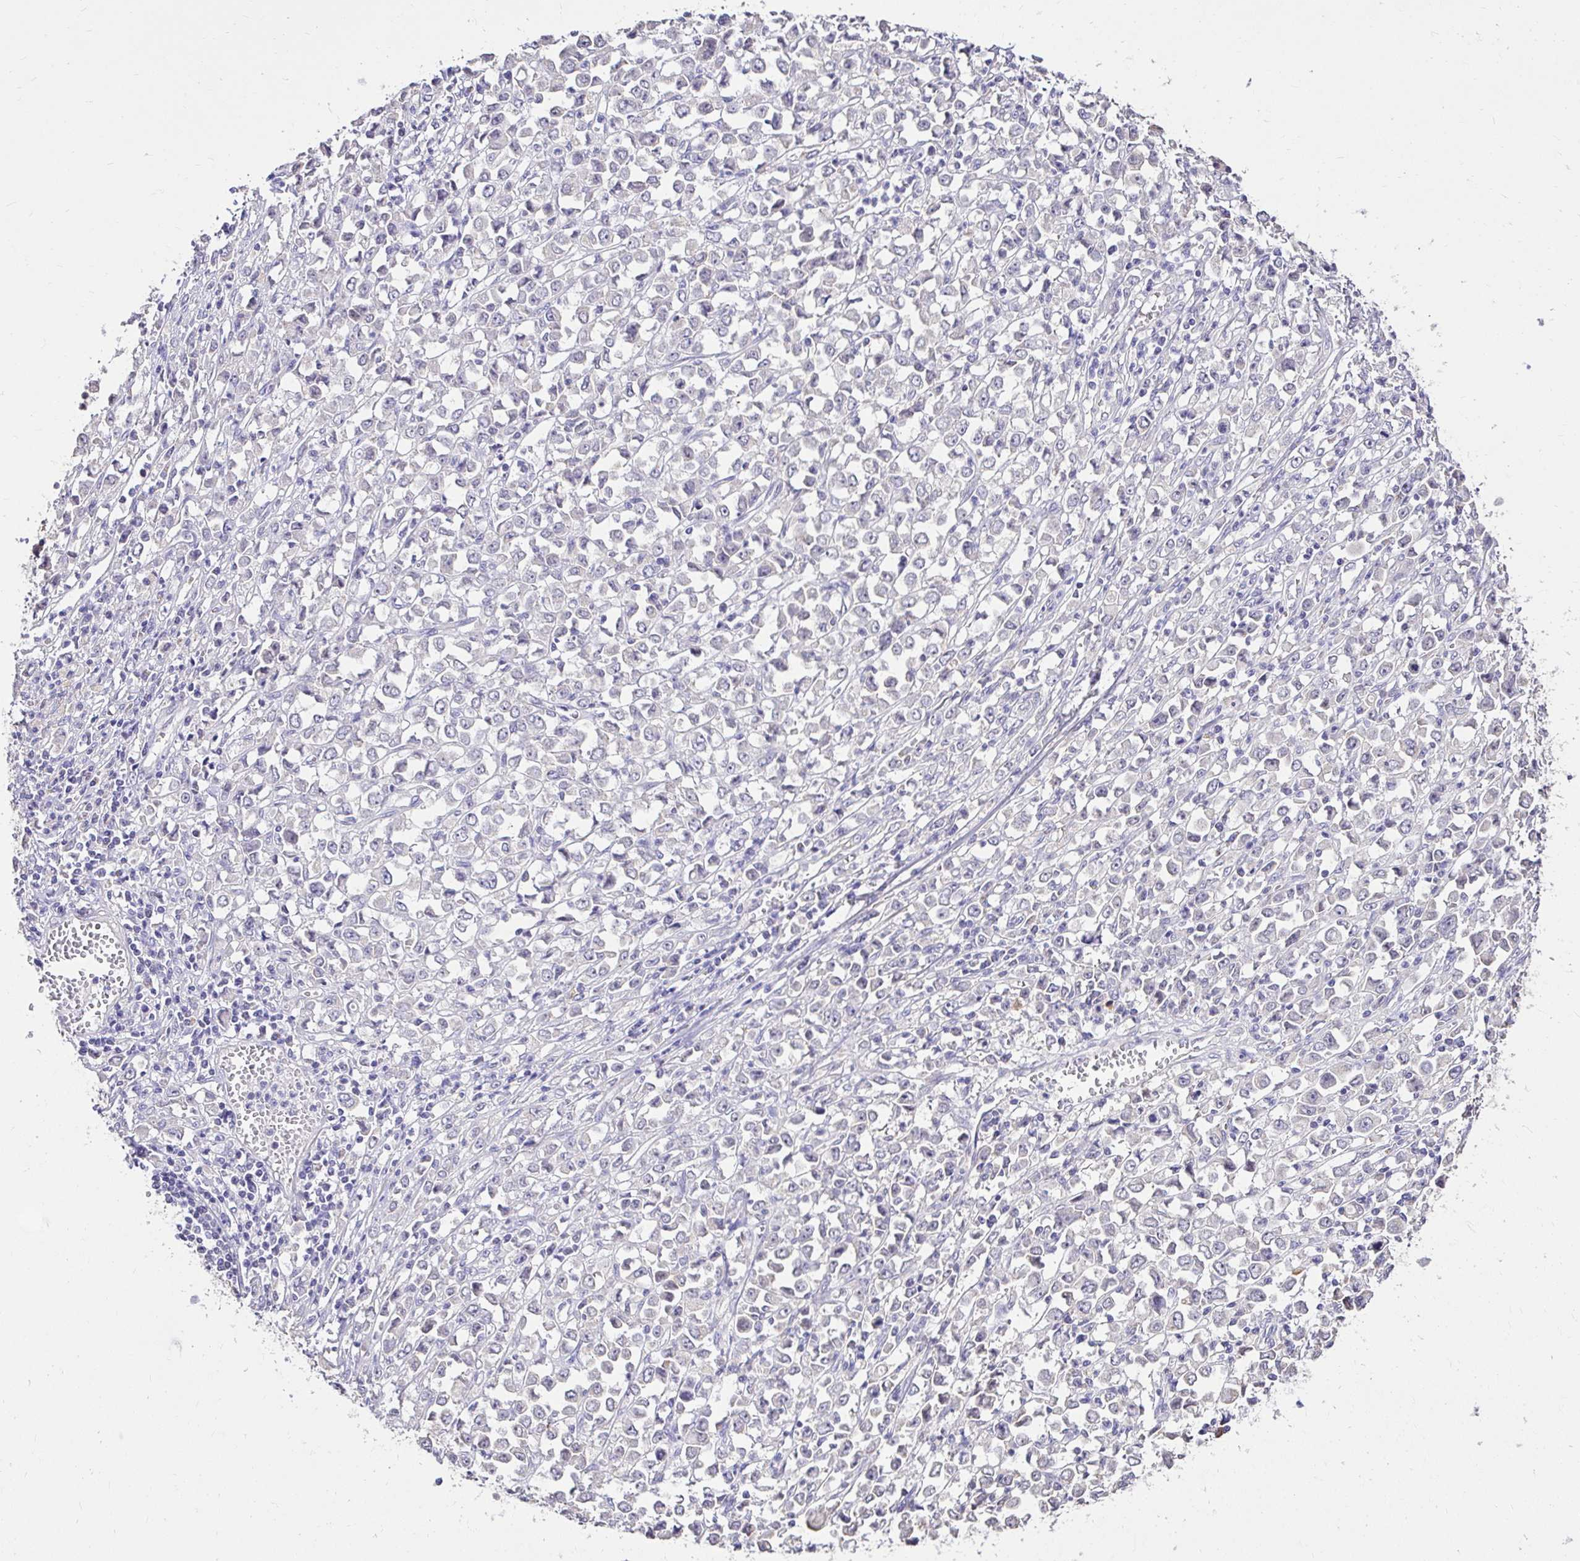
{"staining": {"intensity": "negative", "quantity": "none", "location": "none"}, "tissue": "stomach cancer", "cell_type": "Tumor cells", "image_type": "cancer", "snomed": [{"axis": "morphology", "description": "Adenocarcinoma, NOS"}, {"axis": "topography", "description": "Stomach, upper"}], "caption": "Protein analysis of stomach adenocarcinoma displays no significant staining in tumor cells.", "gene": "KIAA1210", "patient": {"sex": "male", "age": 70}}